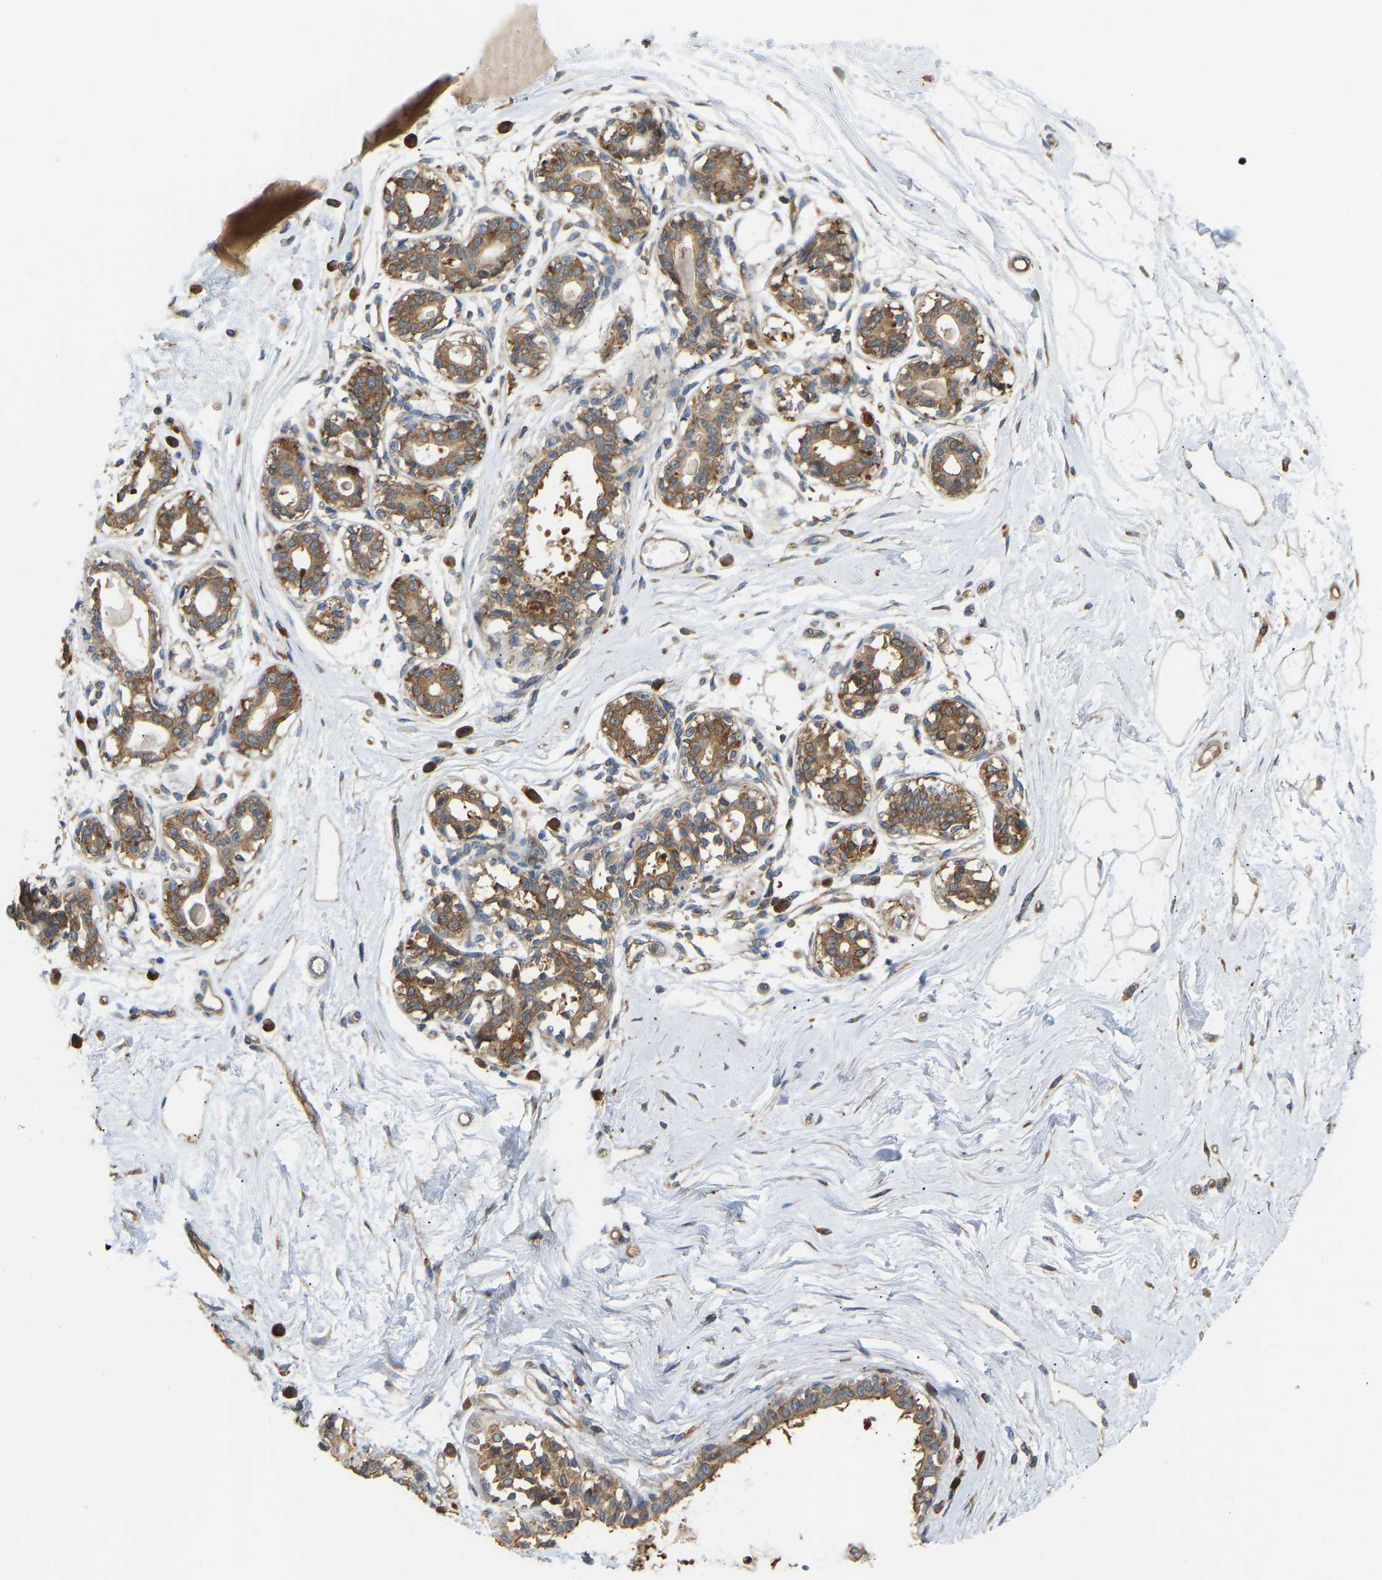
{"staining": {"intensity": "negative", "quantity": "none", "location": "none"}, "tissue": "breast", "cell_type": "Adipocytes", "image_type": "normal", "snomed": [{"axis": "morphology", "description": "Normal tissue, NOS"}, {"axis": "topography", "description": "Breast"}], "caption": "Histopathology image shows no protein expression in adipocytes of benign breast. Nuclei are stained in blue.", "gene": "RPS6KB2", "patient": {"sex": "female", "age": 45}}